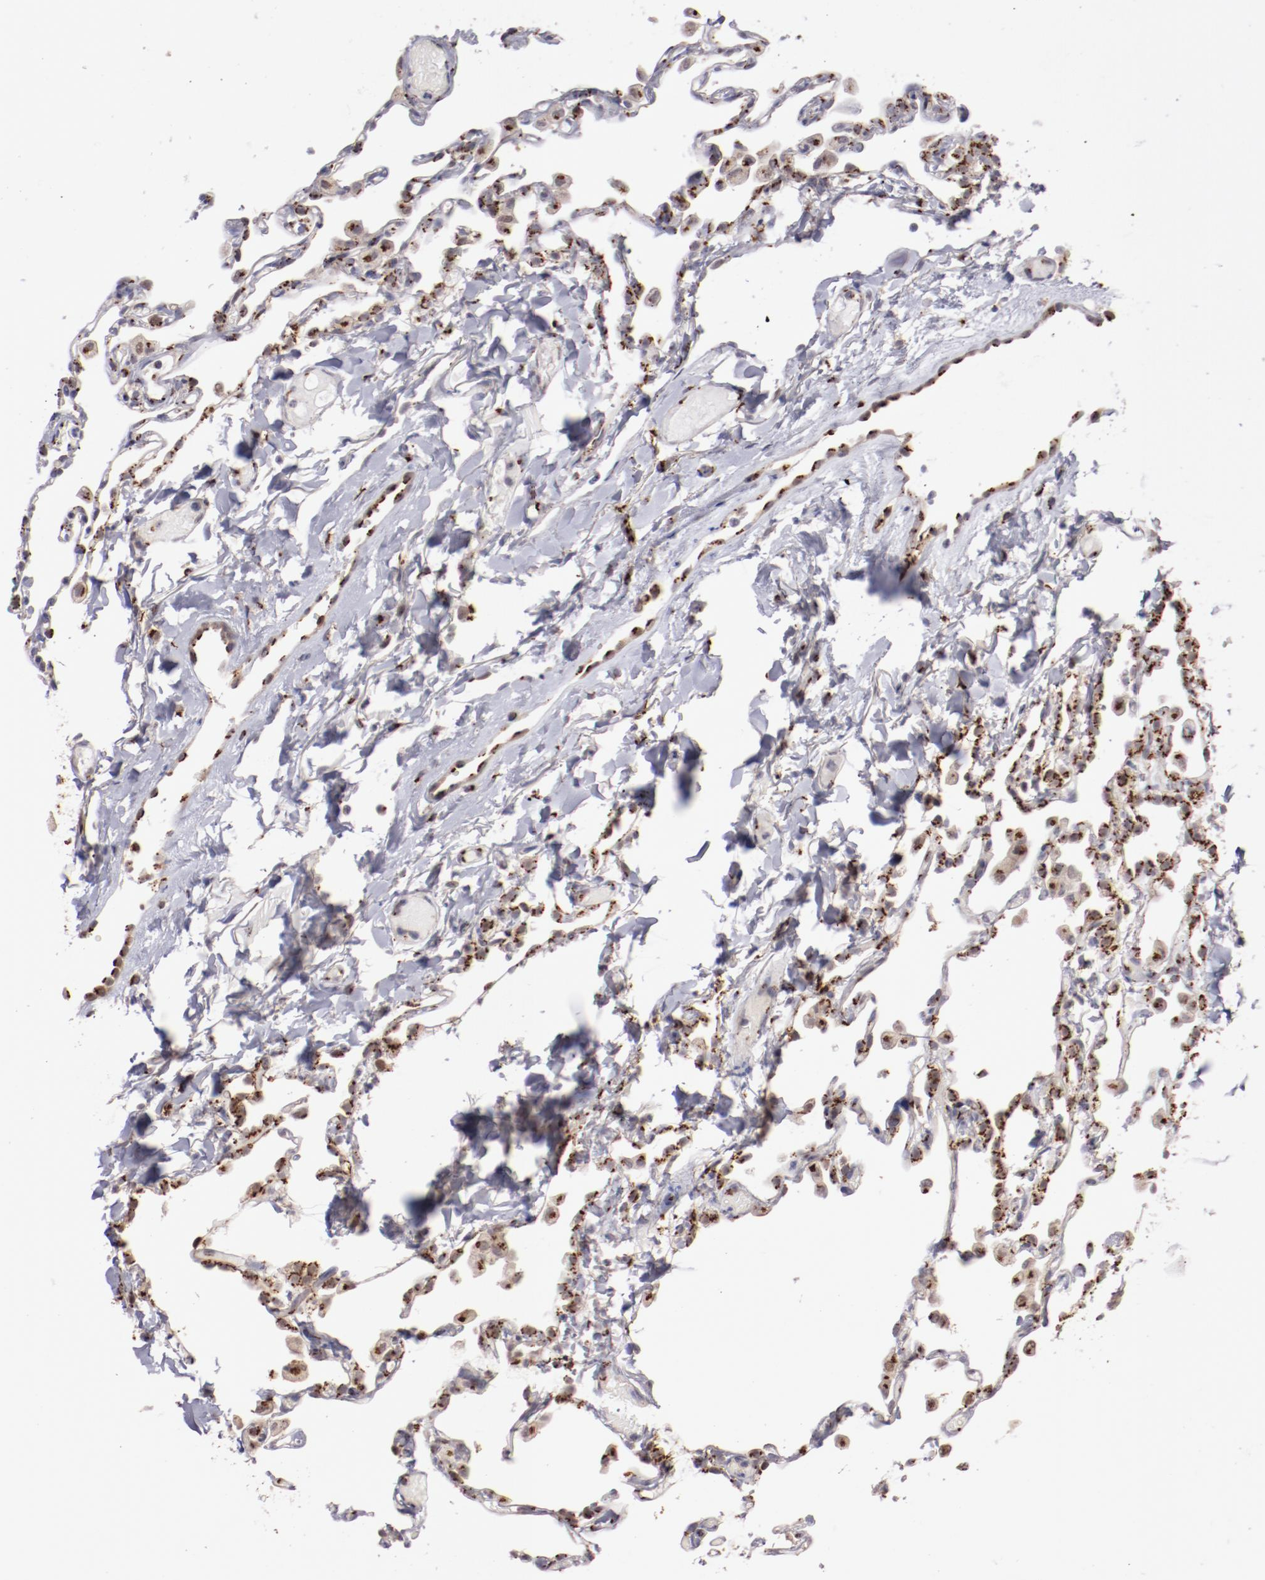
{"staining": {"intensity": "strong", "quantity": ">75%", "location": "cytoplasmic/membranous"}, "tissue": "lung", "cell_type": "Alveolar cells", "image_type": "normal", "snomed": [{"axis": "morphology", "description": "Normal tissue, NOS"}, {"axis": "topography", "description": "Lung"}], "caption": "The immunohistochemical stain highlights strong cytoplasmic/membranous expression in alveolar cells of normal lung. (DAB (3,3'-diaminobenzidine) = brown stain, brightfield microscopy at high magnification).", "gene": "GOLIM4", "patient": {"sex": "female", "age": 49}}